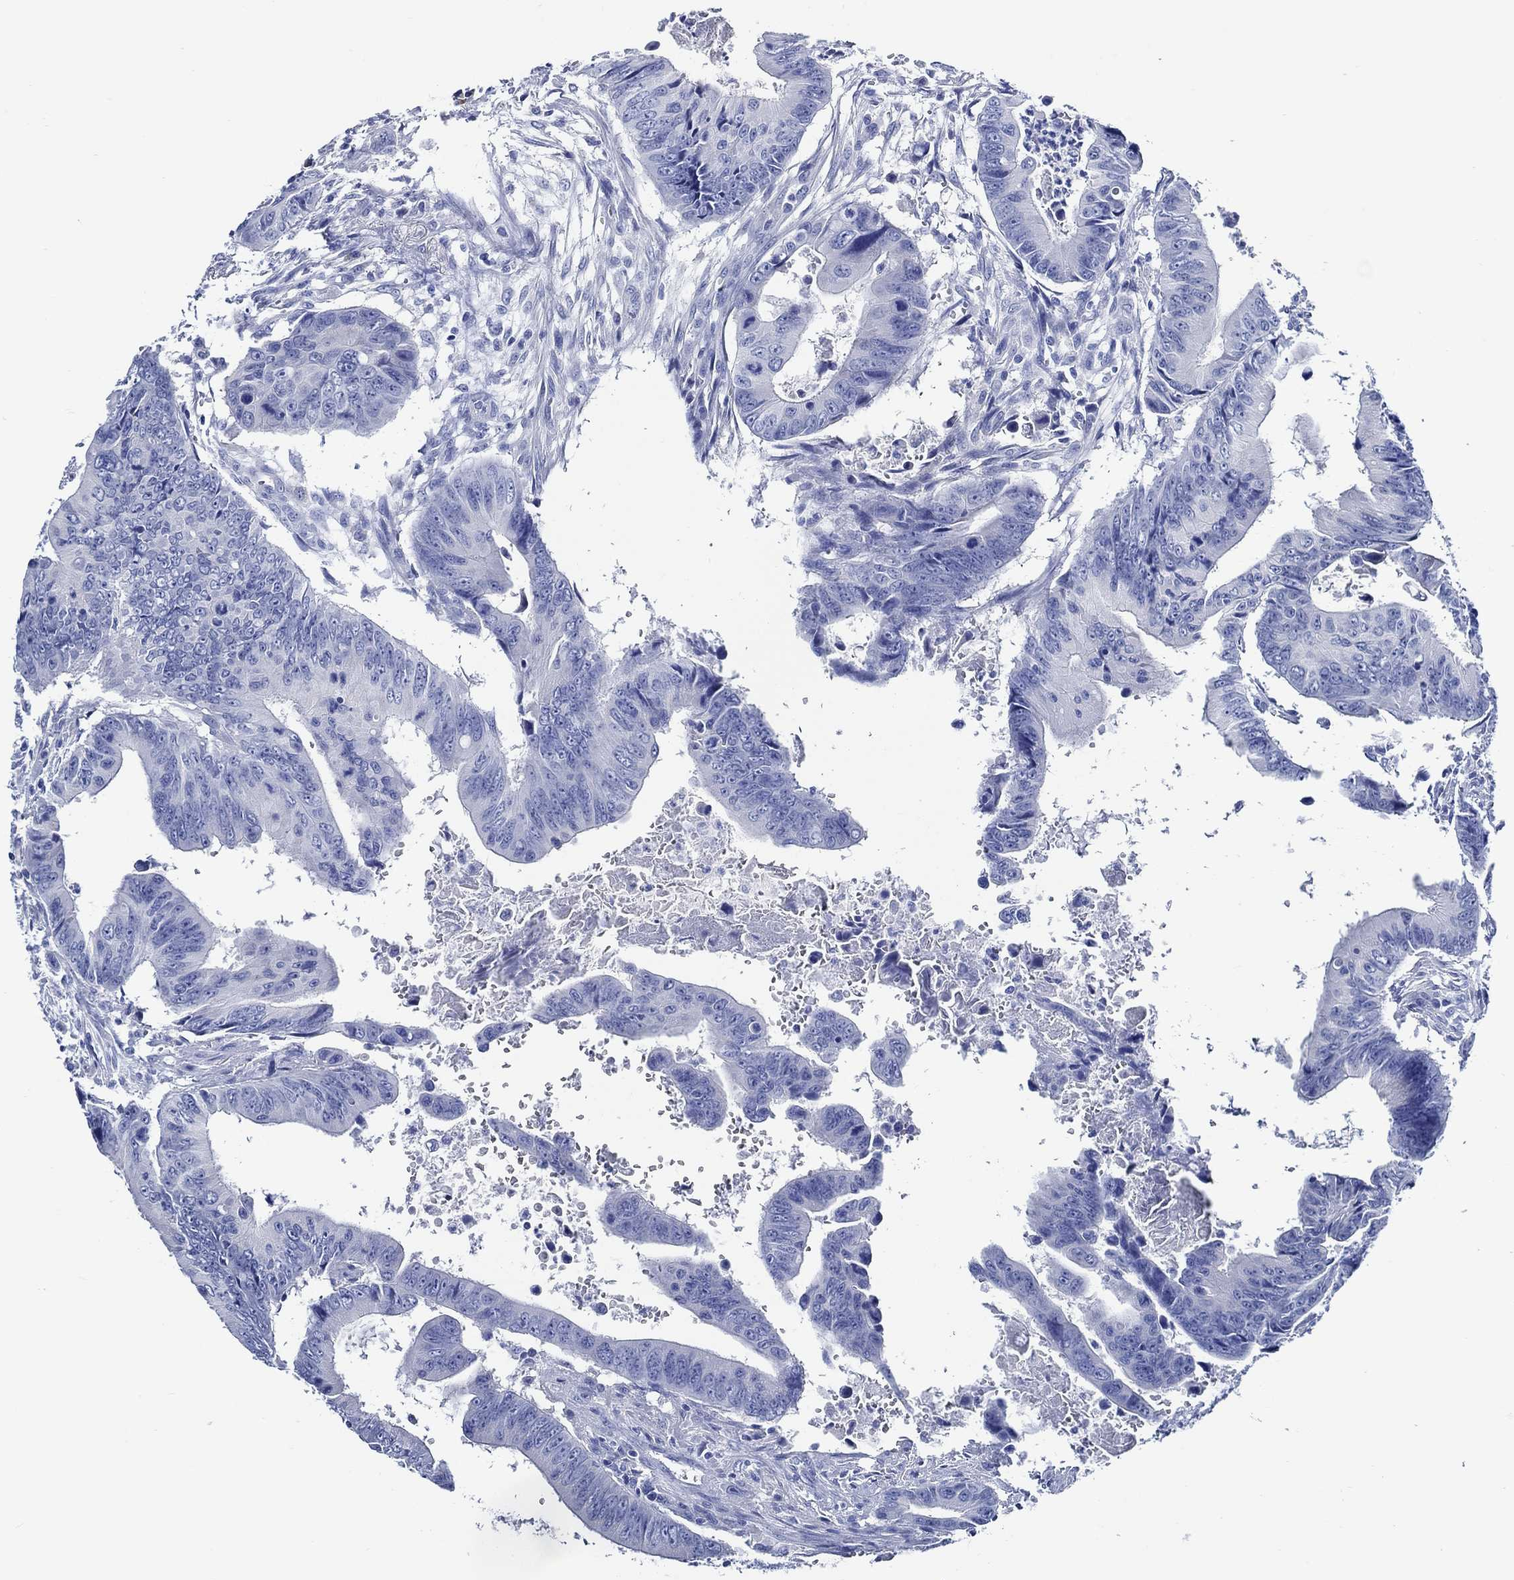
{"staining": {"intensity": "negative", "quantity": "none", "location": "none"}, "tissue": "colorectal cancer", "cell_type": "Tumor cells", "image_type": "cancer", "snomed": [{"axis": "morphology", "description": "Adenocarcinoma, NOS"}, {"axis": "topography", "description": "Colon"}], "caption": "This photomicrograph is of colorectal cancer stained with immunohistochemistry to label a protein in brown with the nuclei are counter-stained blue. There is no positivity in tumor cells.", "gene": "WDR62", "patient": {"sex": "female", "age": 87}}